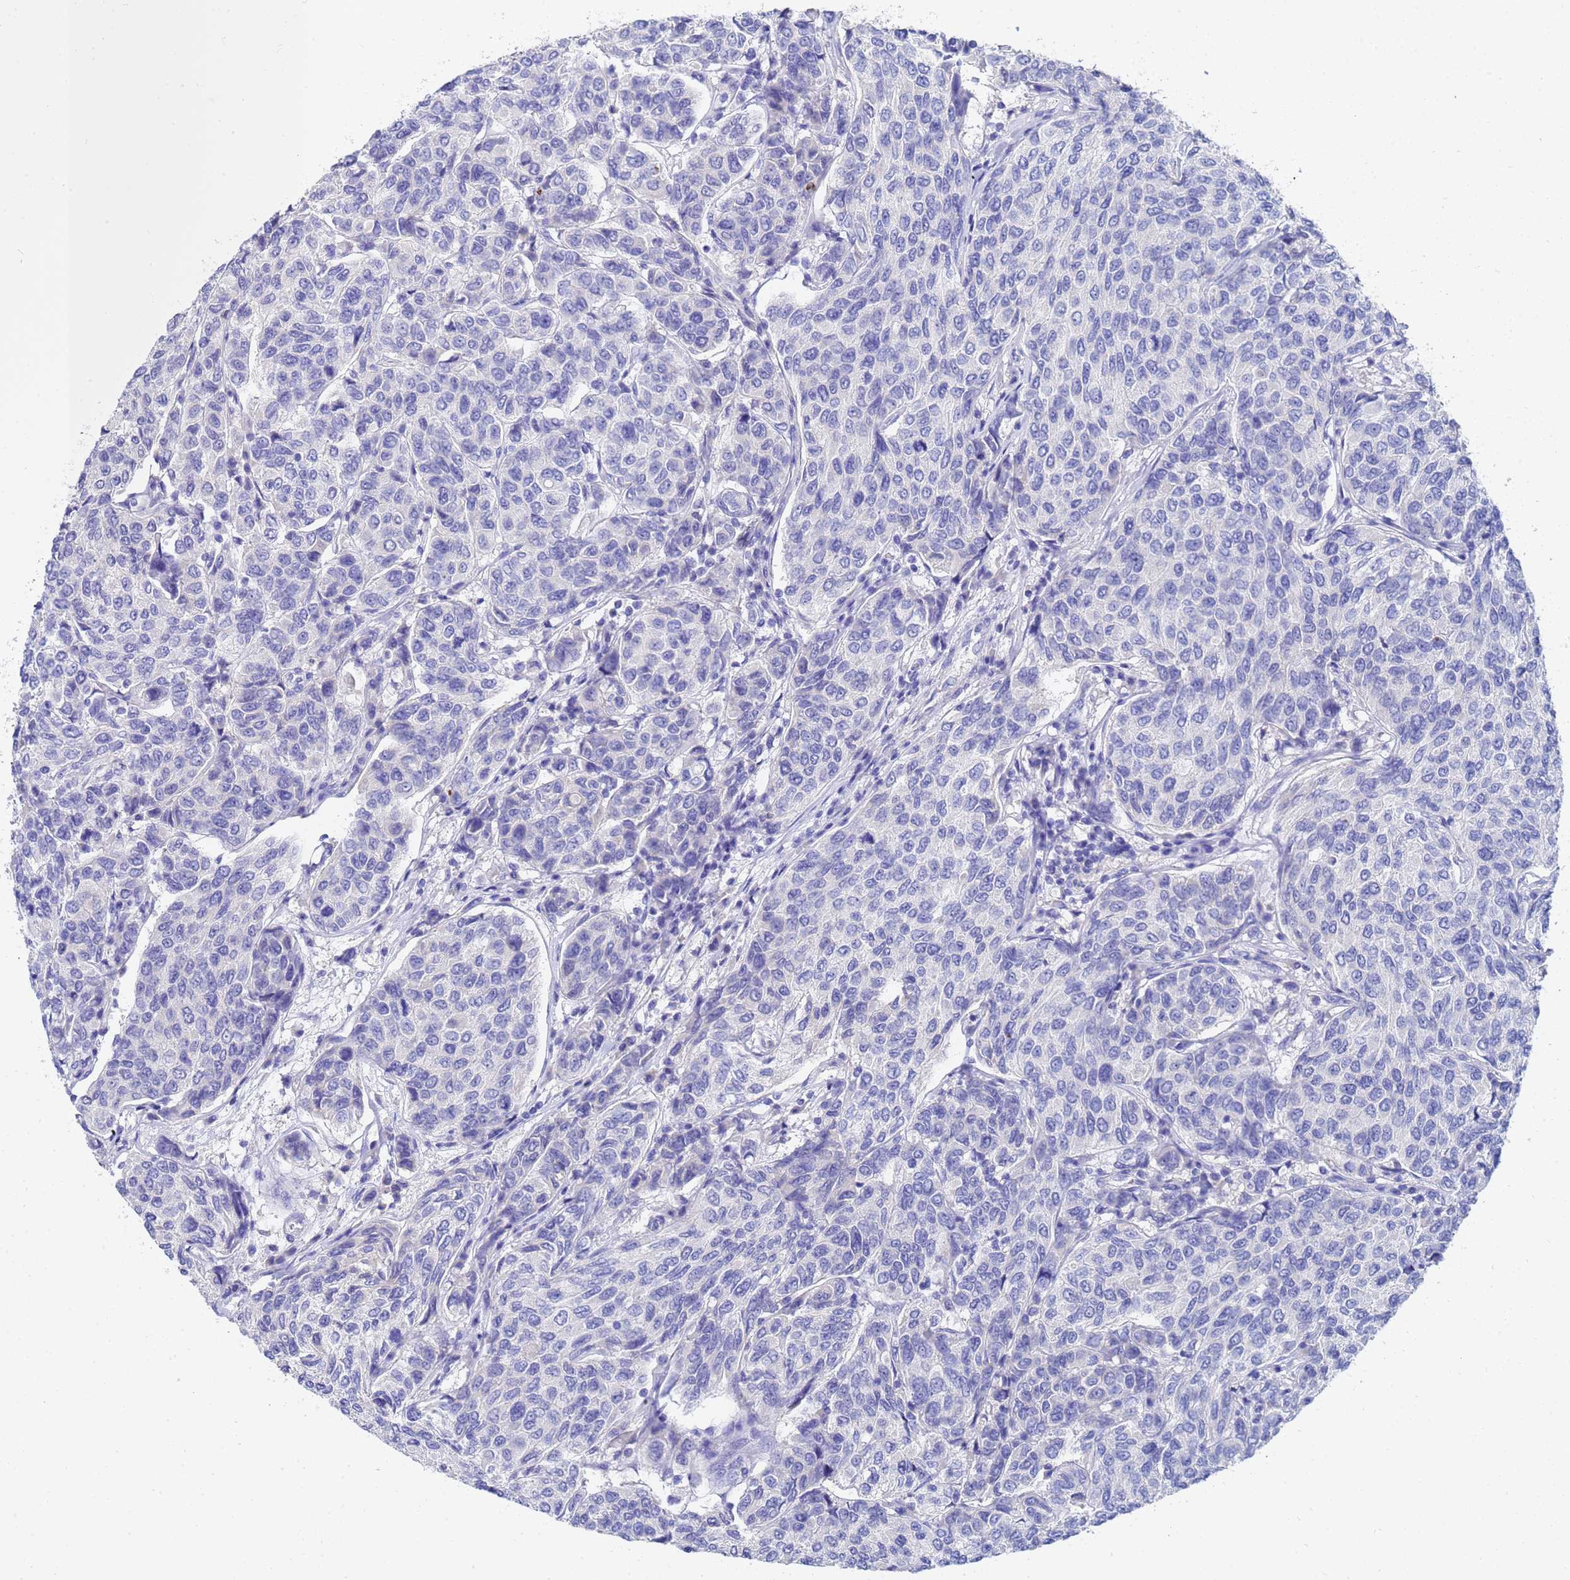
{"staining": {"intensity": "negative", "quantity": "none", "location": "none"}, "tissue": "breast cancer", "cell_type": "Tumor cells", "image_type": "cancer", "snomed": [{"axis": "morphology", "description": "Duct carcinoma"}, {"axis": "topography", "description": "Breast"}], "caption": "Immunohistochemistry histopathology image of intraductal carcinoma (breast) stained for a protein (brown), which shows no staining in tumor cells.", "gene": "C2orf72", "patient": {"sex": "female", "age": 55}}